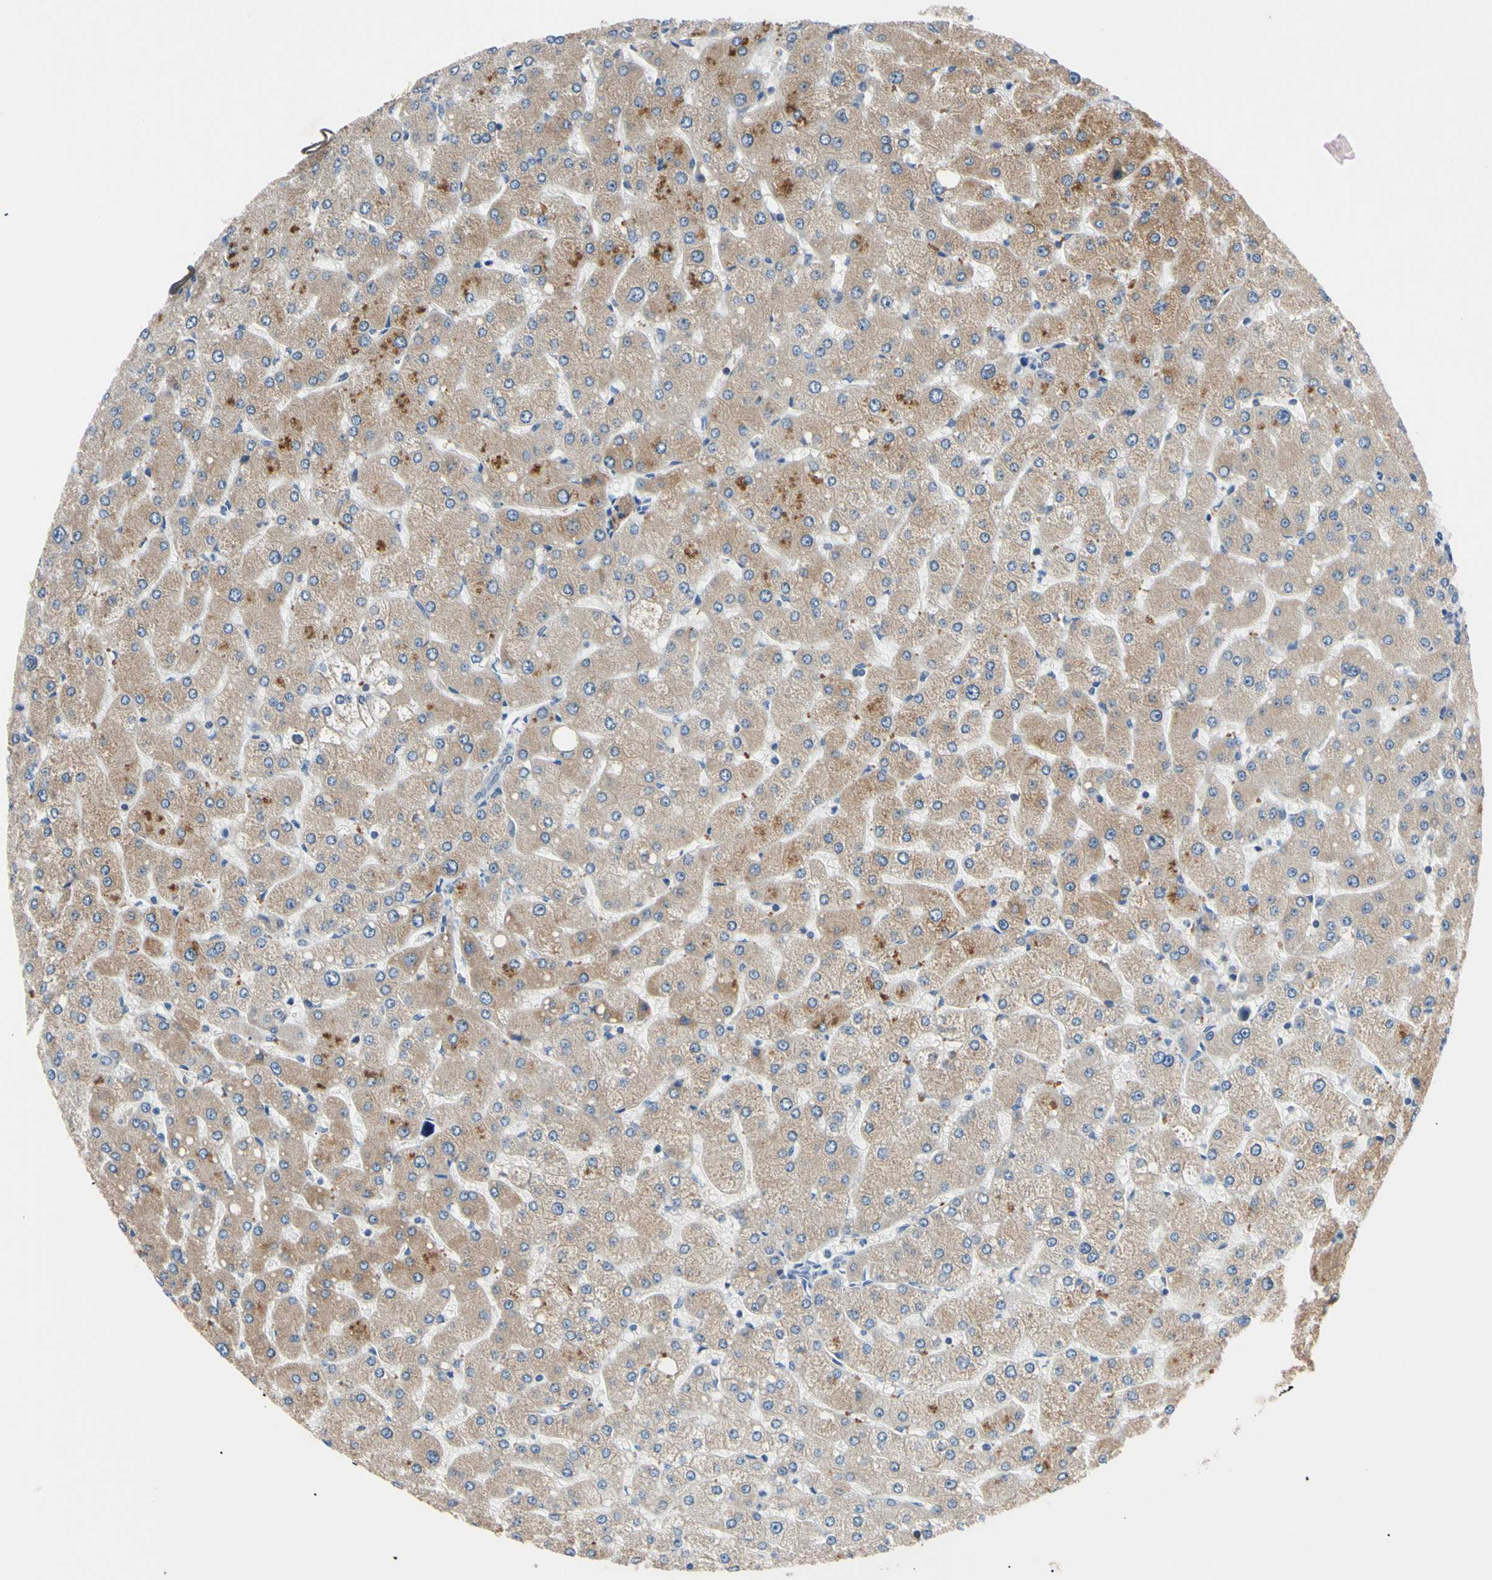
{"staining": {"intensity": "negative", "quantity": "none", "location": "none"}, "tissue": "liver", "cell_type": "Cholangiocytes", "image_type": "normal", "snomed": [{"axis": "morphology", "description": "Normal tissue, NOS"}, {"axis": "topography", "description": "Liver"}], "caption": "Protein analysis of unremarkable liver exhibits no significant expression in cholangiocytes. Nuclei are stained in blue.", "gene": "PNKD", "patient": {"sex": "male", "age": 55}}